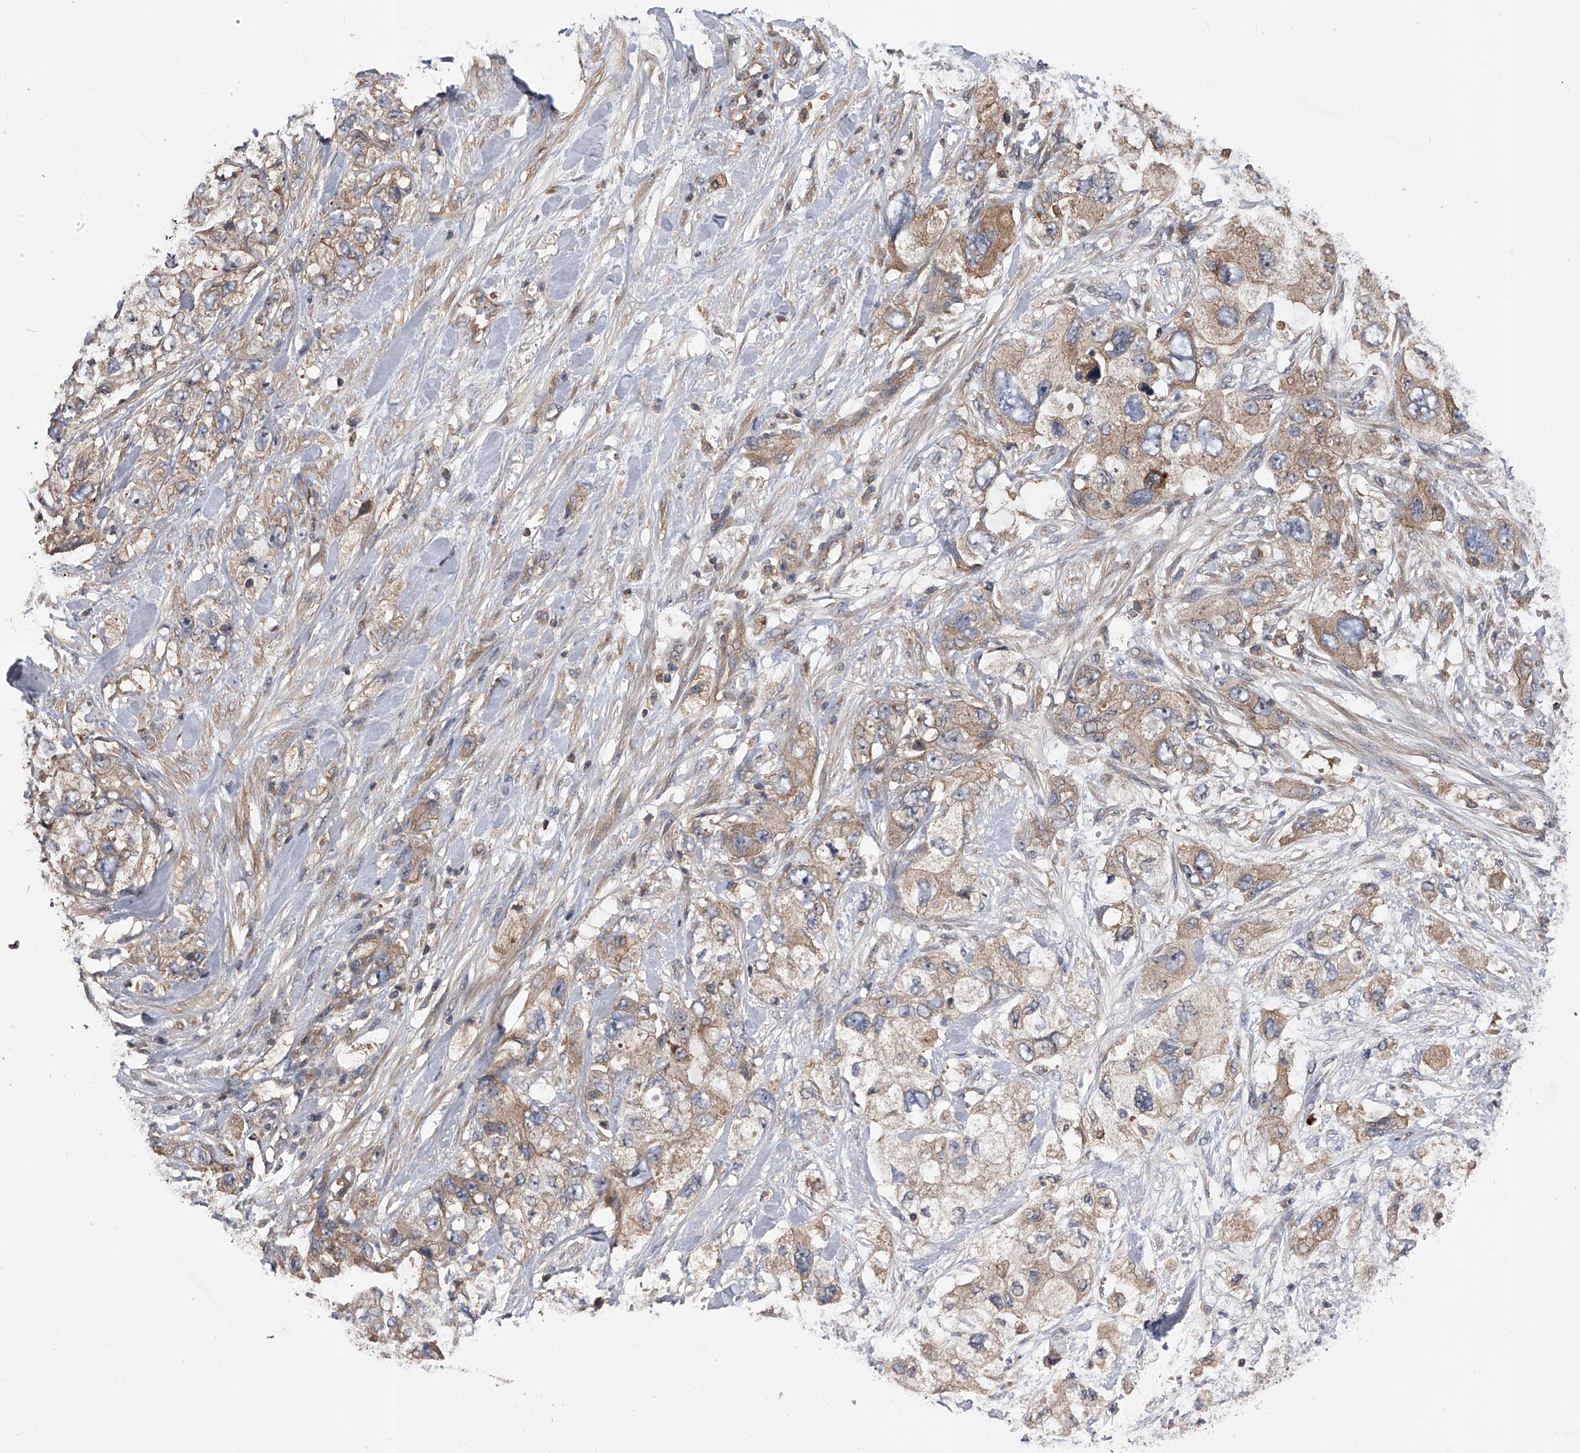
{"staining": {"intensity": "moderate", "quantity": ">75%", "location": "cytoplasmic/membranous"}, "tissue": "pancreatic cancer", "cell_type": "Tumor cells", "image_type": "cancer", "snomed": [{"axis": "morphology", "description": "Adenocarcinoma, NOS"}, {"axis": "topography", "description": "Pancreas"}], "caption": "Protein expression analysis of pancreatic cancer displays moderate cytoplasmic/membranous positivity in about >75% of tumor cells. (DAB (3,3'-diaminobenzidine) = brown stain, brightfield microscopy at high magnification).", "gene": "CUL7", "patient": {"sex": "female", "age": 73}}